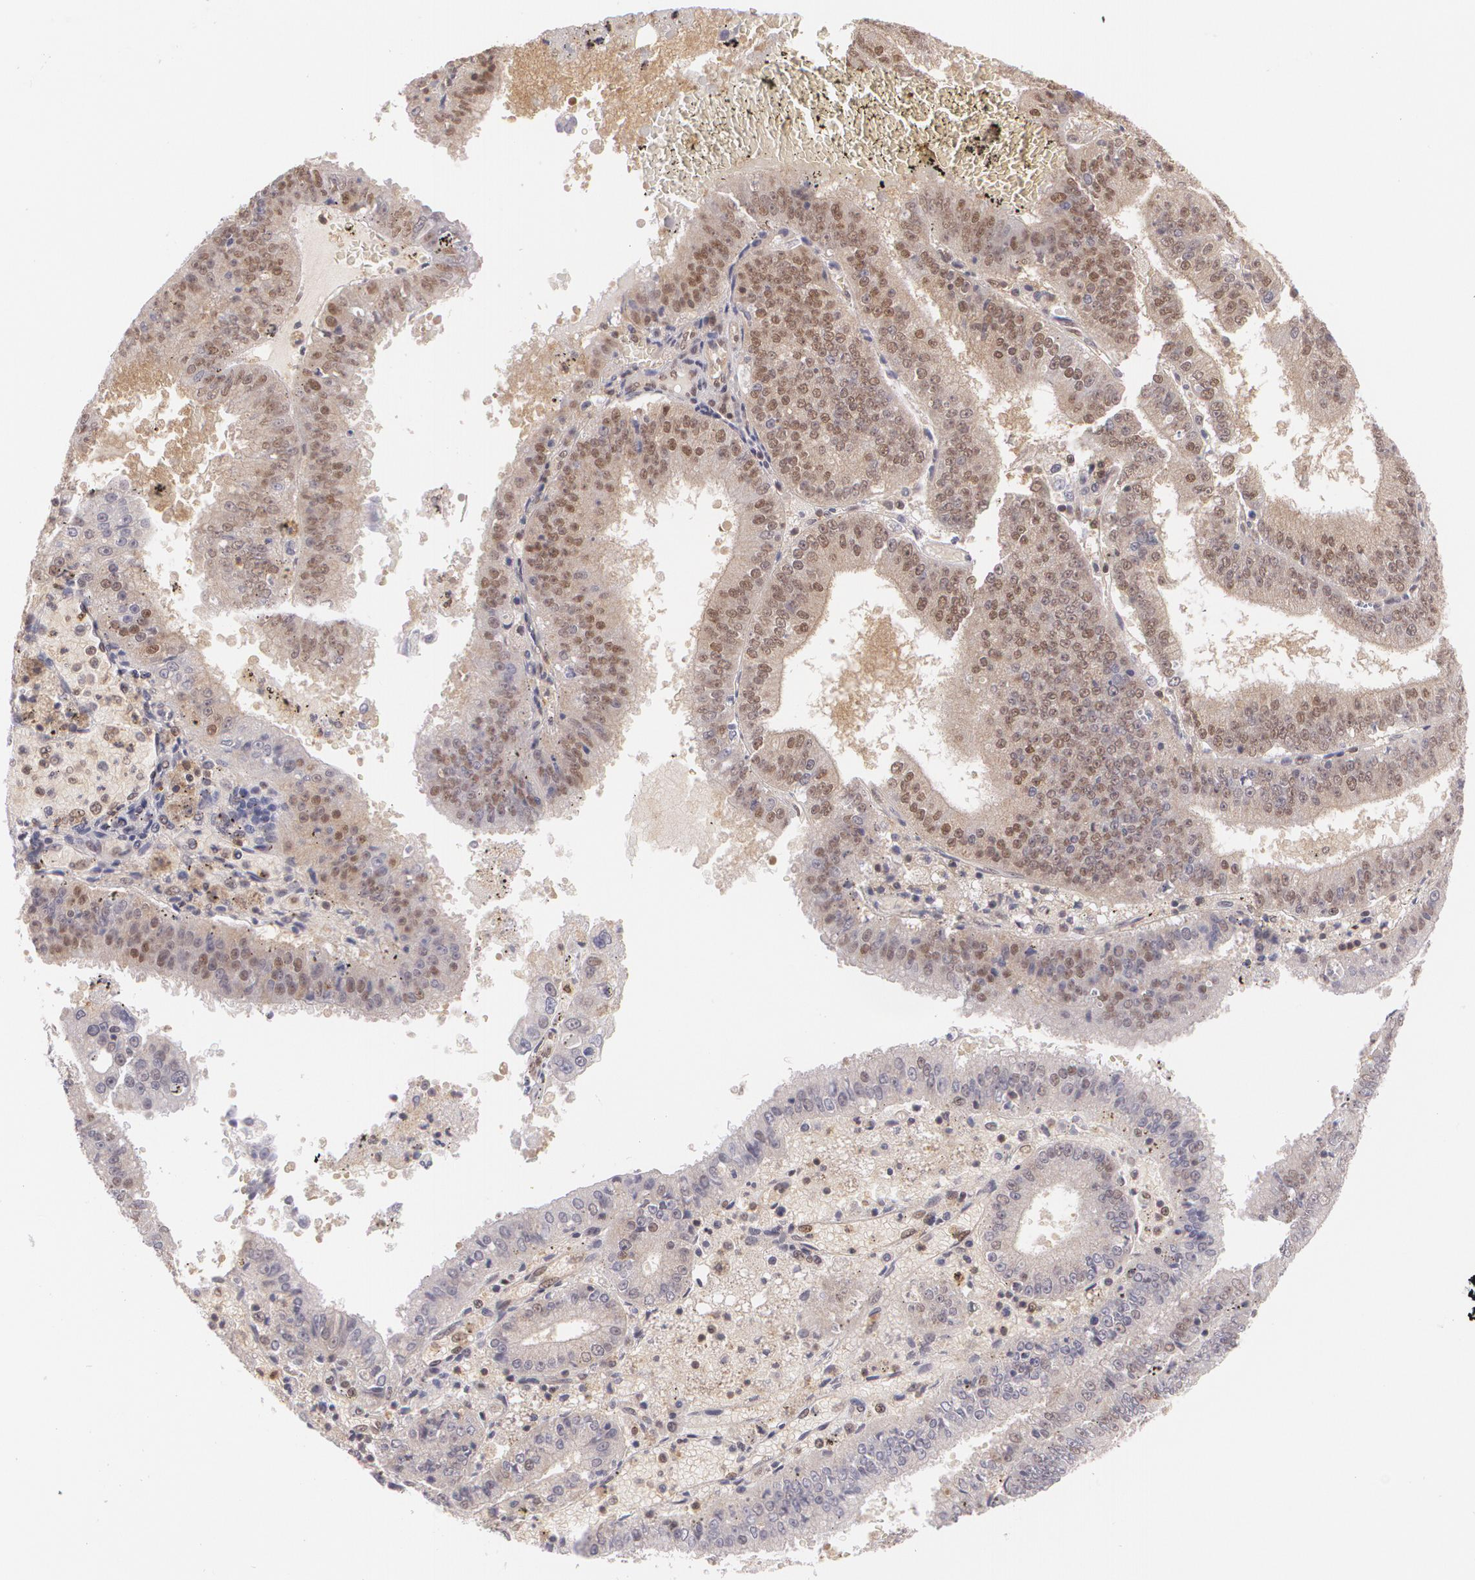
{"staining": {"intensity": "weak", "quantity": "25%-75%", "location": "cytoplasmic/membranous,nuclear"}, "tissue": "endometrial cancer", "cell_type": "Tumor cells", "image_type": "cancer", "snomed": [{"axis": "morphology", "description": "Adenocarcinoma, NOS"}, {"axis": "topography", "description": "Endometrium"}], "caption": "Endometrial cancer stained with DAB immunohistochemistry (IHC) exhibits low levels of weak cytoplasmic/membranous and nuclear positivity in approximately 25%-75% of tumor cells.", "gene": "CUL2", "patient": {"sex": "female", "age": 66}}